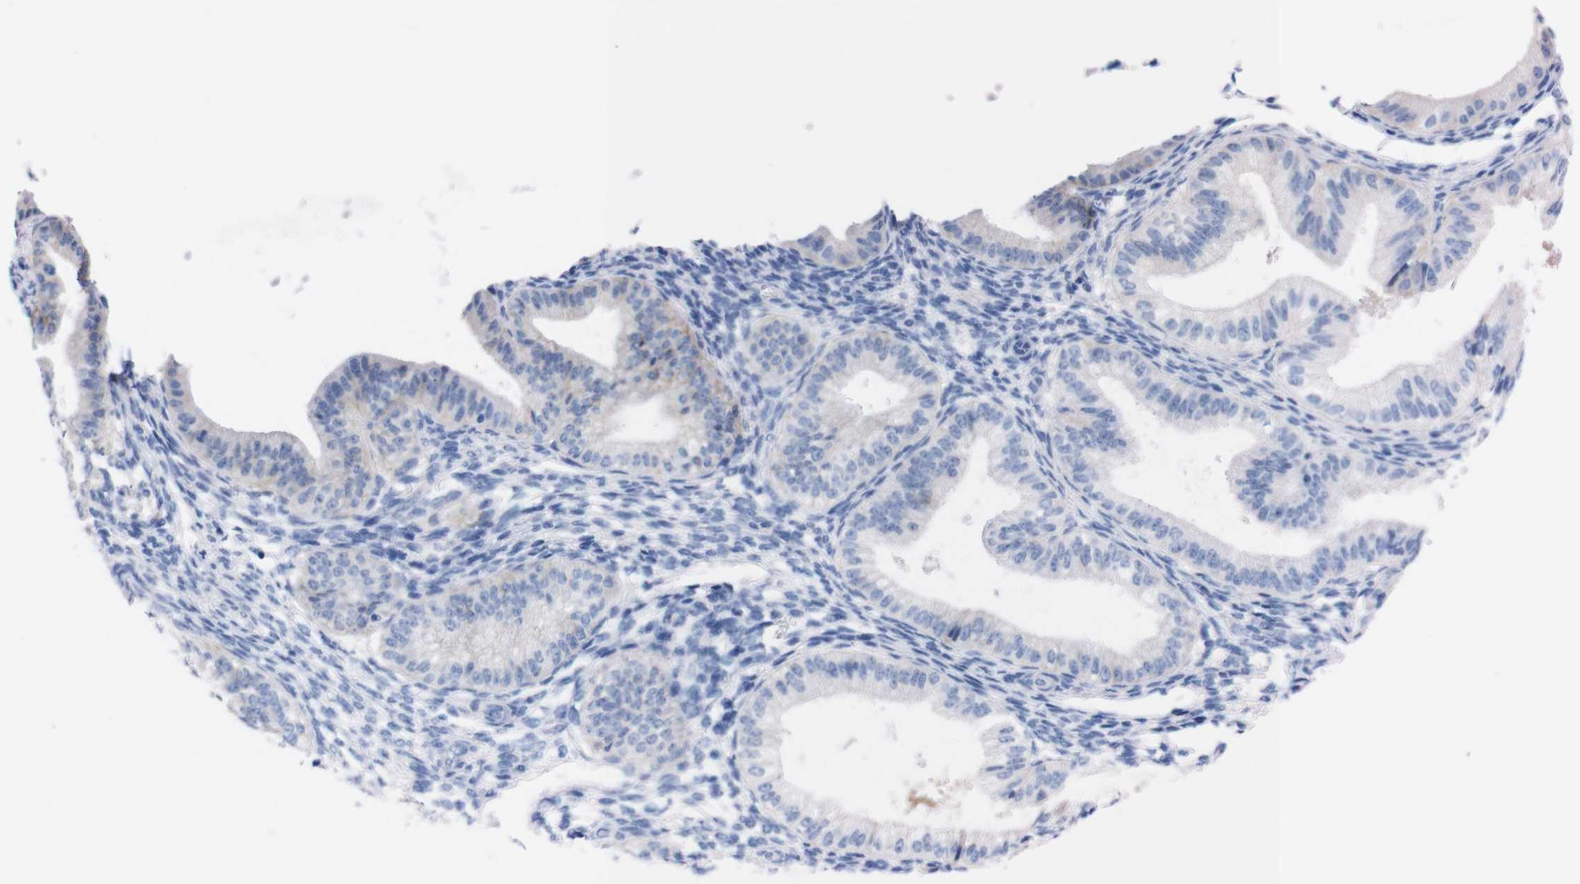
{"staining": {"intensity": "negative", "quantity": "none", "location": "none"}, "tissue": "endometrium", "cell_type": "Cells in endometrial stroma", "image_type": "normal", "snomed": [{"axis": "morphology", "description": "Normal tissue, NOS"}, {"axis": "topography", "description": "Endometrium"}], "caption": "IHC image of benign human endometrium stained for a protein (brown), which shows no positivity in cells in endometrial stroma.", "gene": "TMEM243", "patient": {"sex": "female", "age": 39}}